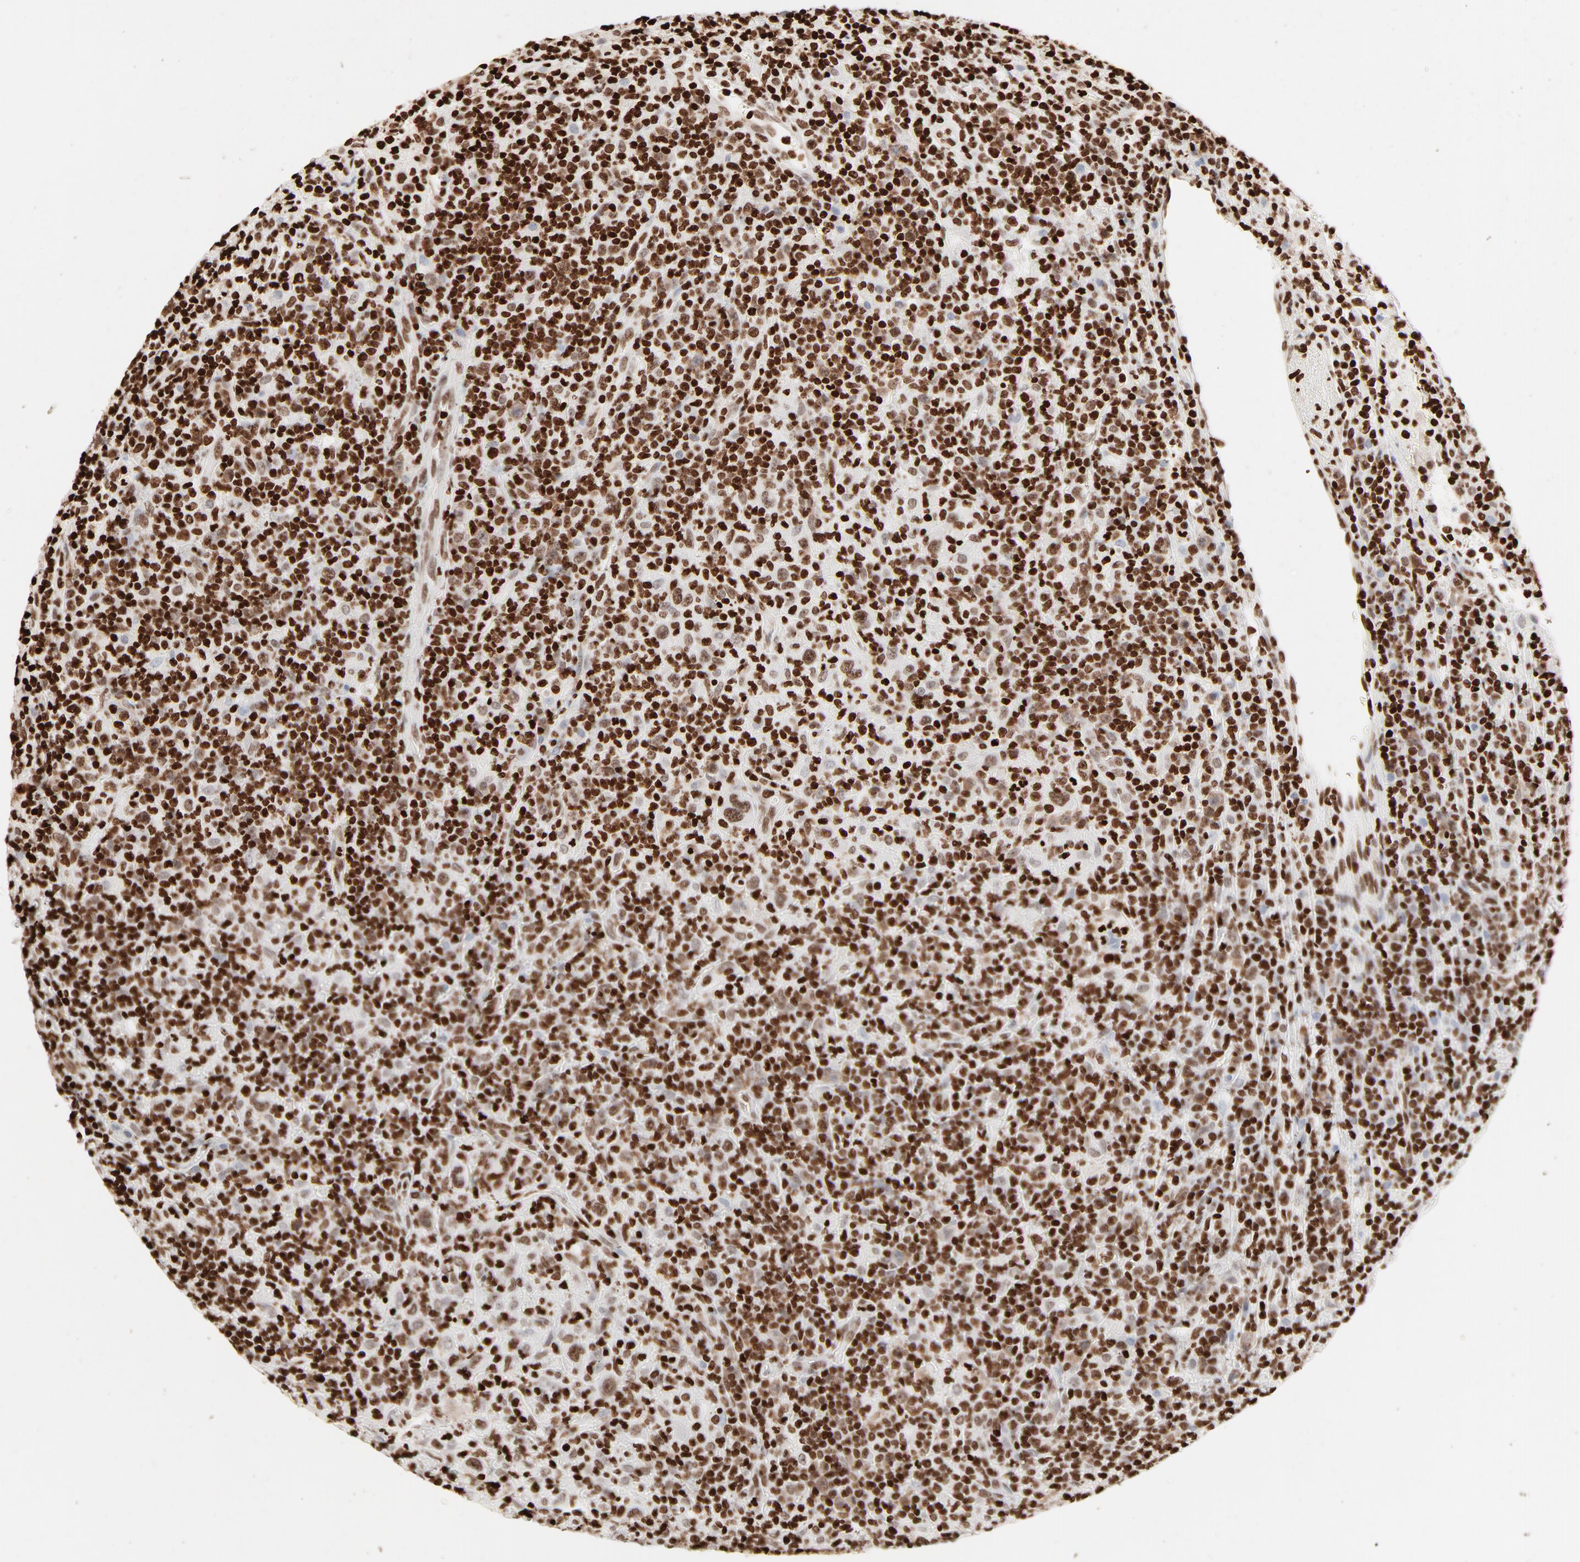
{"staining": {"intensity": "moderate", "quantity": ">75%", "location": "nuclear"}, "tissue": "lymphoma", "cell_type": "Tumor cells", "image_type": "cancer", "snomed": [{"axis": "morphology", "description": "Hodgkin's disease, NOS"}, {"axis": "topography", "description": "Lymph node"}], "caption": "Hodgkin's disease was stained to show a protein in brown. There is medium levels of moderate nuclear positivity in approximately >75% of tumor cells.", "gene": "HMGB2", "patient": {"sex": "male", "age": 65}}